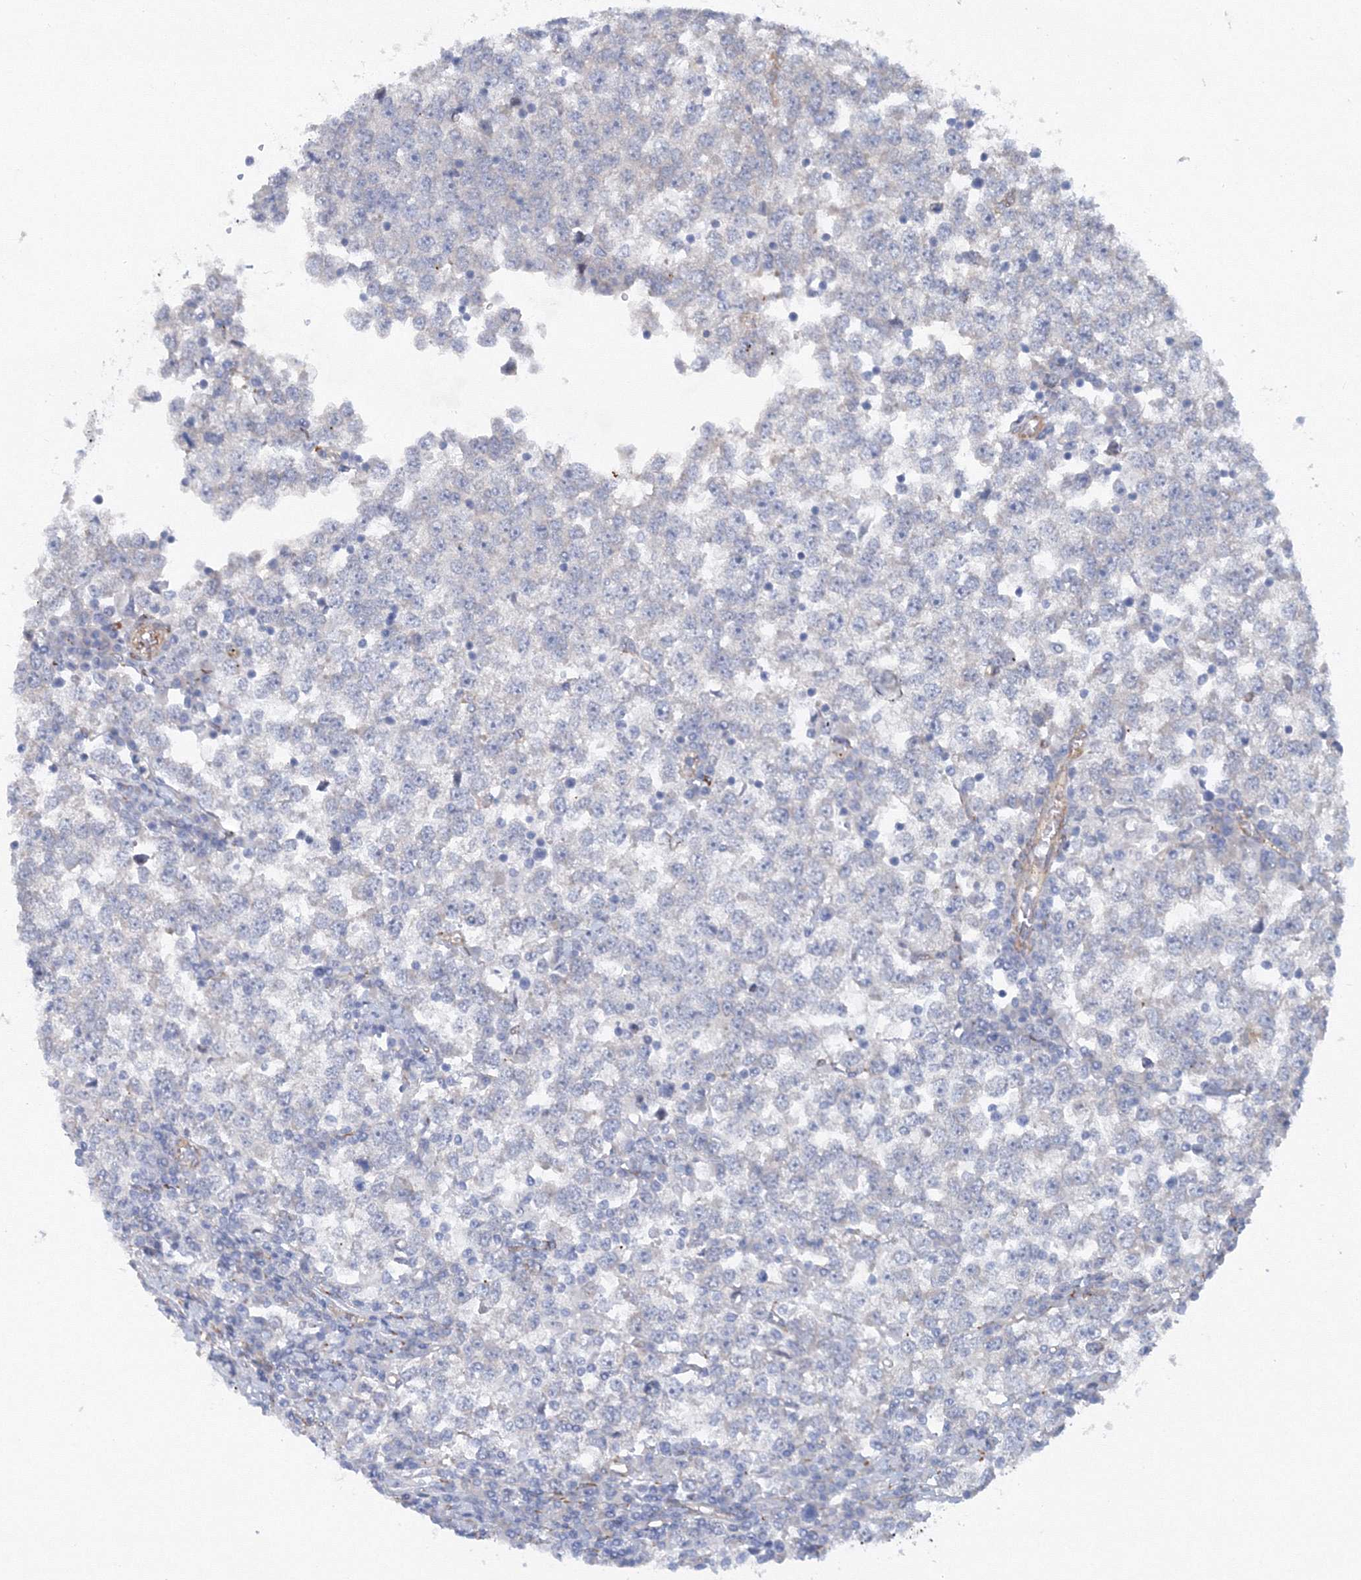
{"staining": {"intensity": "negative", "quantity": "none", "location": "none"}, "tissue": "testis cancer", "cell_type": "Tumor cells", "image_type": "cancer", "snomed": [{"axis": "morphology", "description": "Seminoma, NOS"}, {"axis": "topography", "description": "Testis"}], "caption": "High power microscopy micrograph of an IHC photomicrograph of testis cancer (seminoma), revealing no significant staining in tumor cells. (DAB (3,3'-diaminobenzidine) immunohistochemistry visualized using brightfield microscopy, high magnification).", "gene": "TANC1", "patient": {"sex": "male", "age": 65}}